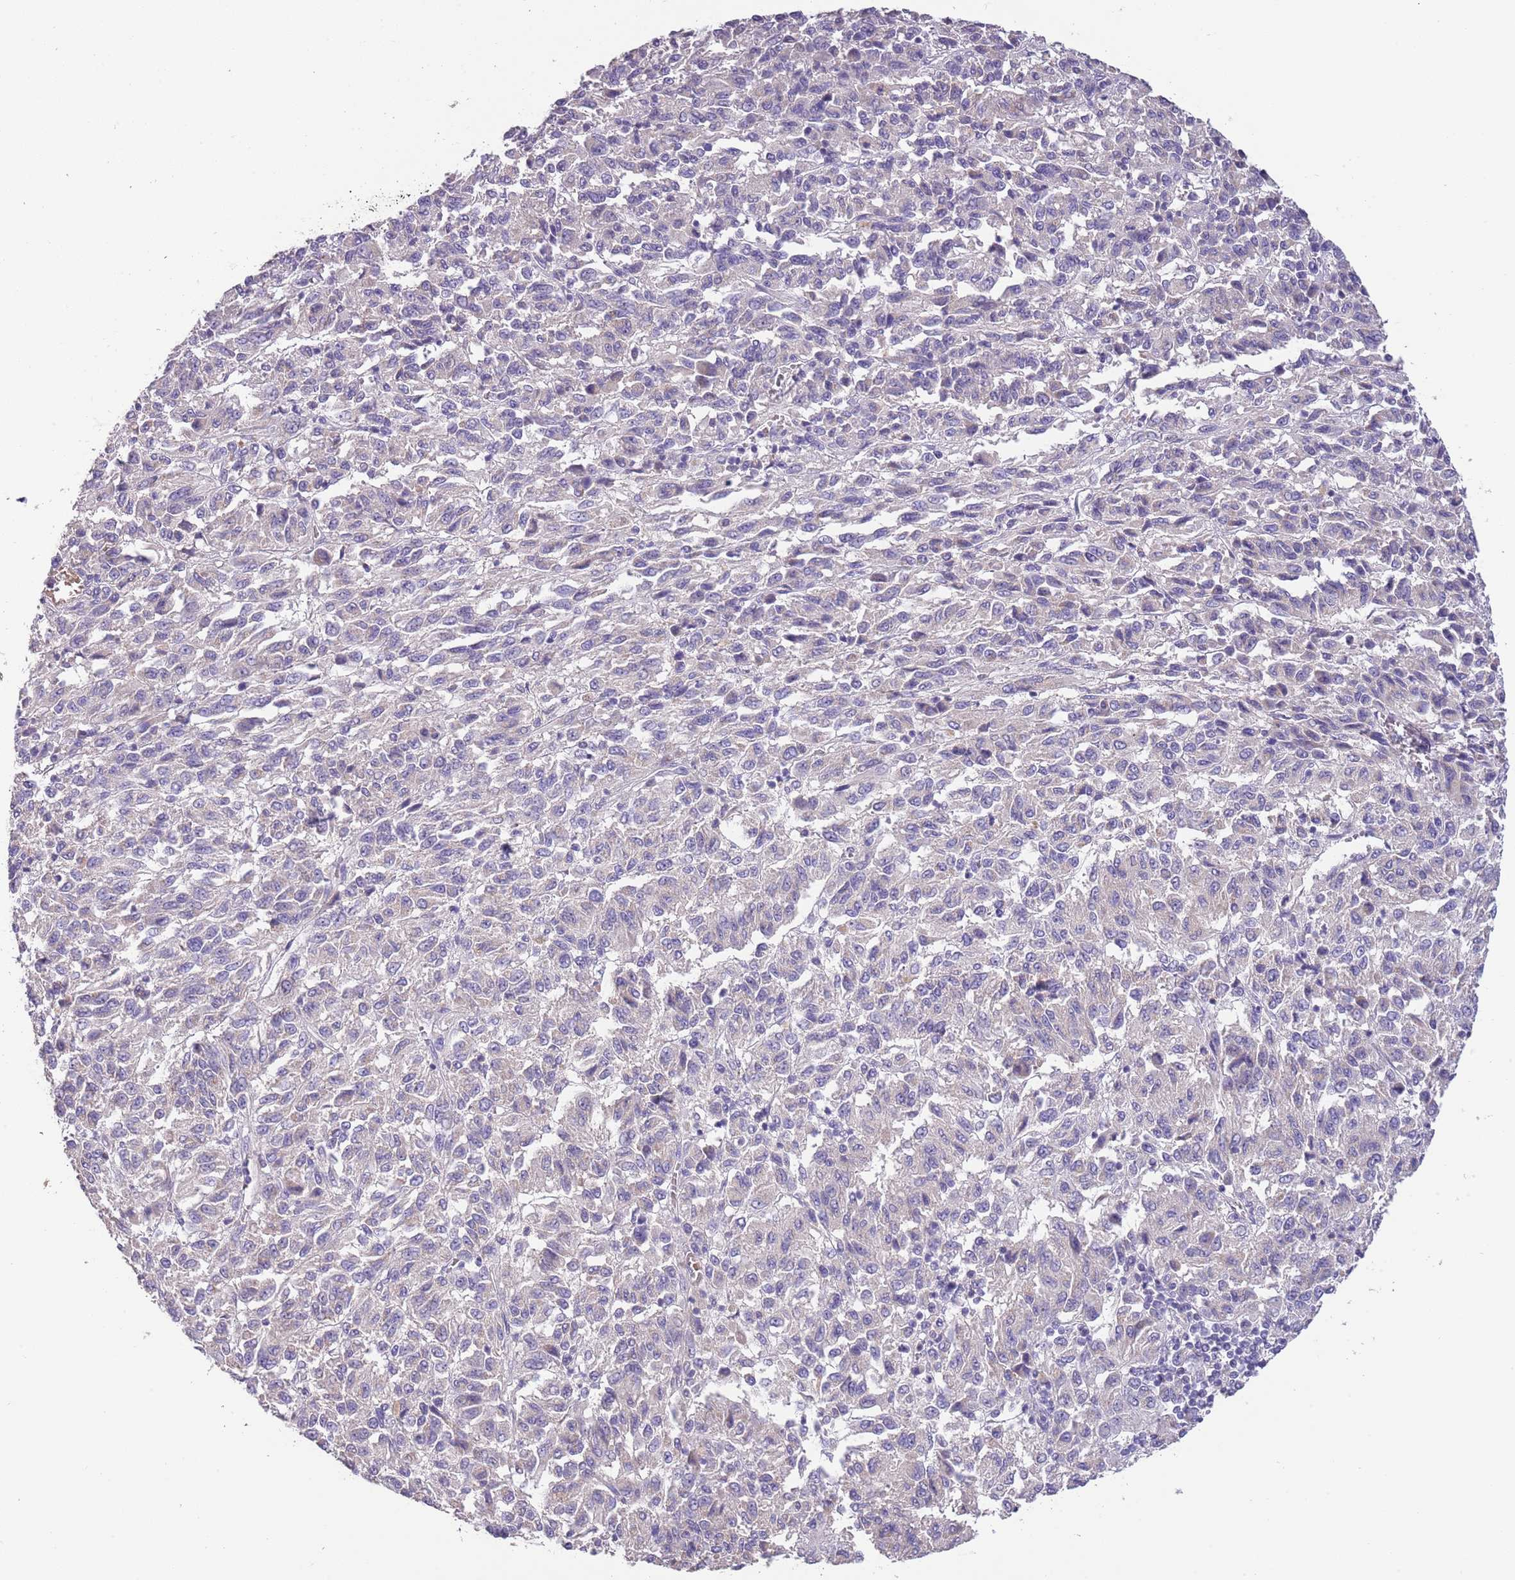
{"staining": {"intensity": "negative", "quantity": "none", "location": "none"}, "tissue": "melanoma", "cell_type": "Tumor cells", "image_type": "cancer", "snomed": [{"axis": "morphology", "description": "Malignant melanoma, Metastatic site"}, {"axis": "topography", "description": "Lung"}], "caption": "Tumor cells are negative for protein expression in human malignant melanoma (metastatic site).", "gene": "ZNF658", "patient": {"sex": "male", "age": 64}}